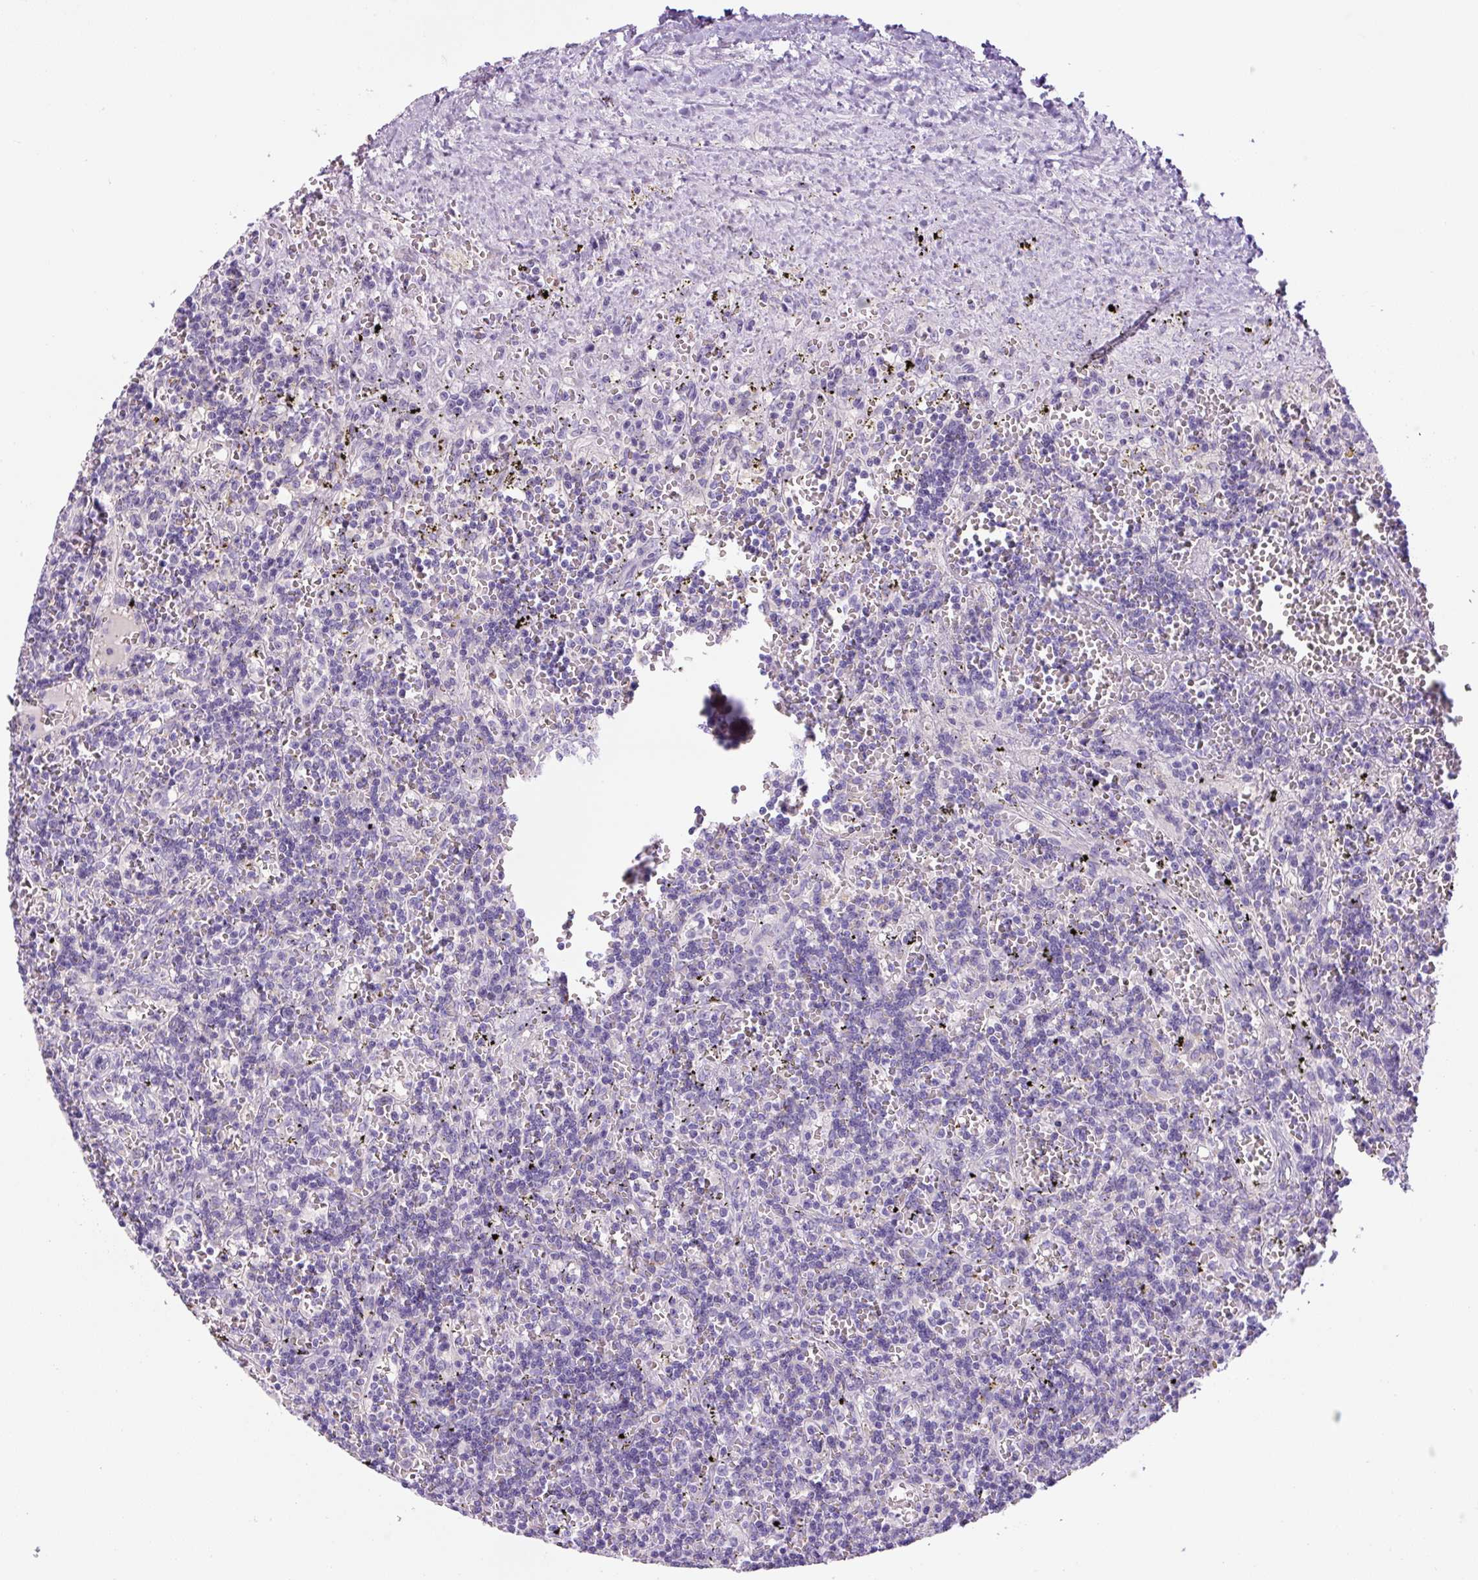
{"staining": {"intensity": "negative", "quantity": "none", "location": "none"}, "tissue": "lymphoma", "cell_type": "Tumor cells", "image_type": "cancer", "snomed": [{"axis": "morphology", "description": "Malignant lymphoma, non-Hodgkin's type, Low grade"}, {"axis": "topography", "description": "Spleen"}], "caption": "High power microscopy photomicrograph of an immunohistochemistry (IHC) micrograph of low-grade malignant lymphoma, non-Hodgkin's type, revealing no significant staining in tumor cells.", "gene": "RSPO4", "patient": {"sex": "male", "age": 60}}